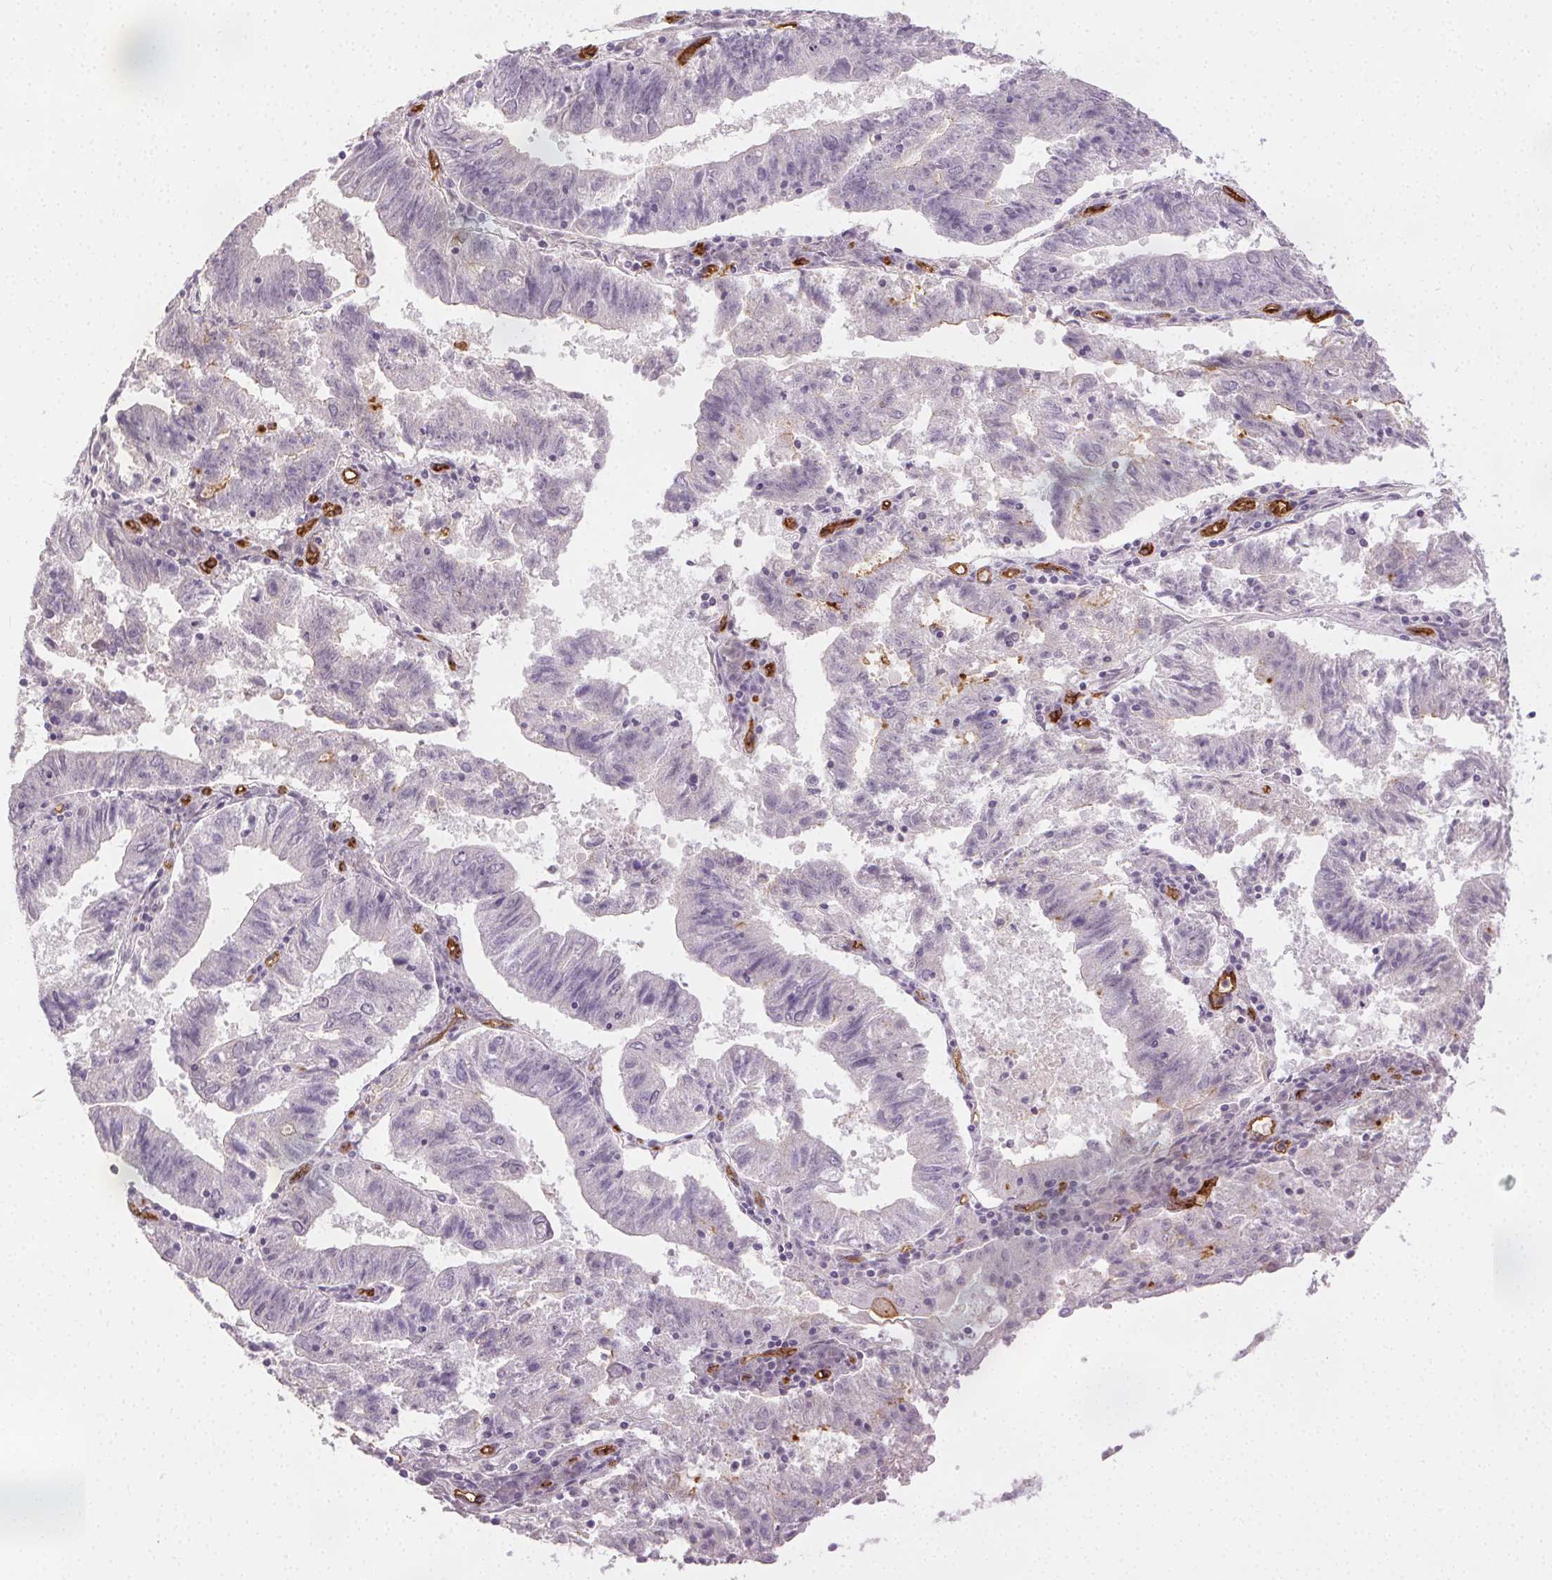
{"staining": {"intensity": "negative", "quantity": "none", "location": "none"}, "tissue": "endometrial cancer", "cell_type": "Tumor cells", "image_type": "cancer", "snomed": [{"axis": "morphology", "description": "Adenocarcinoma, NOS"}, {"axis": "topography", "description": "Endometrium"}], "caption": "Immunohistochemistry (IHC) image of adenocarcinoma (endometrial) stained for a protein (brown), which shows no staining in tumor cells. Nuclei are stained in blue.", "gene": "PODXL", "patient": {"sex": "female", "age": 82}}